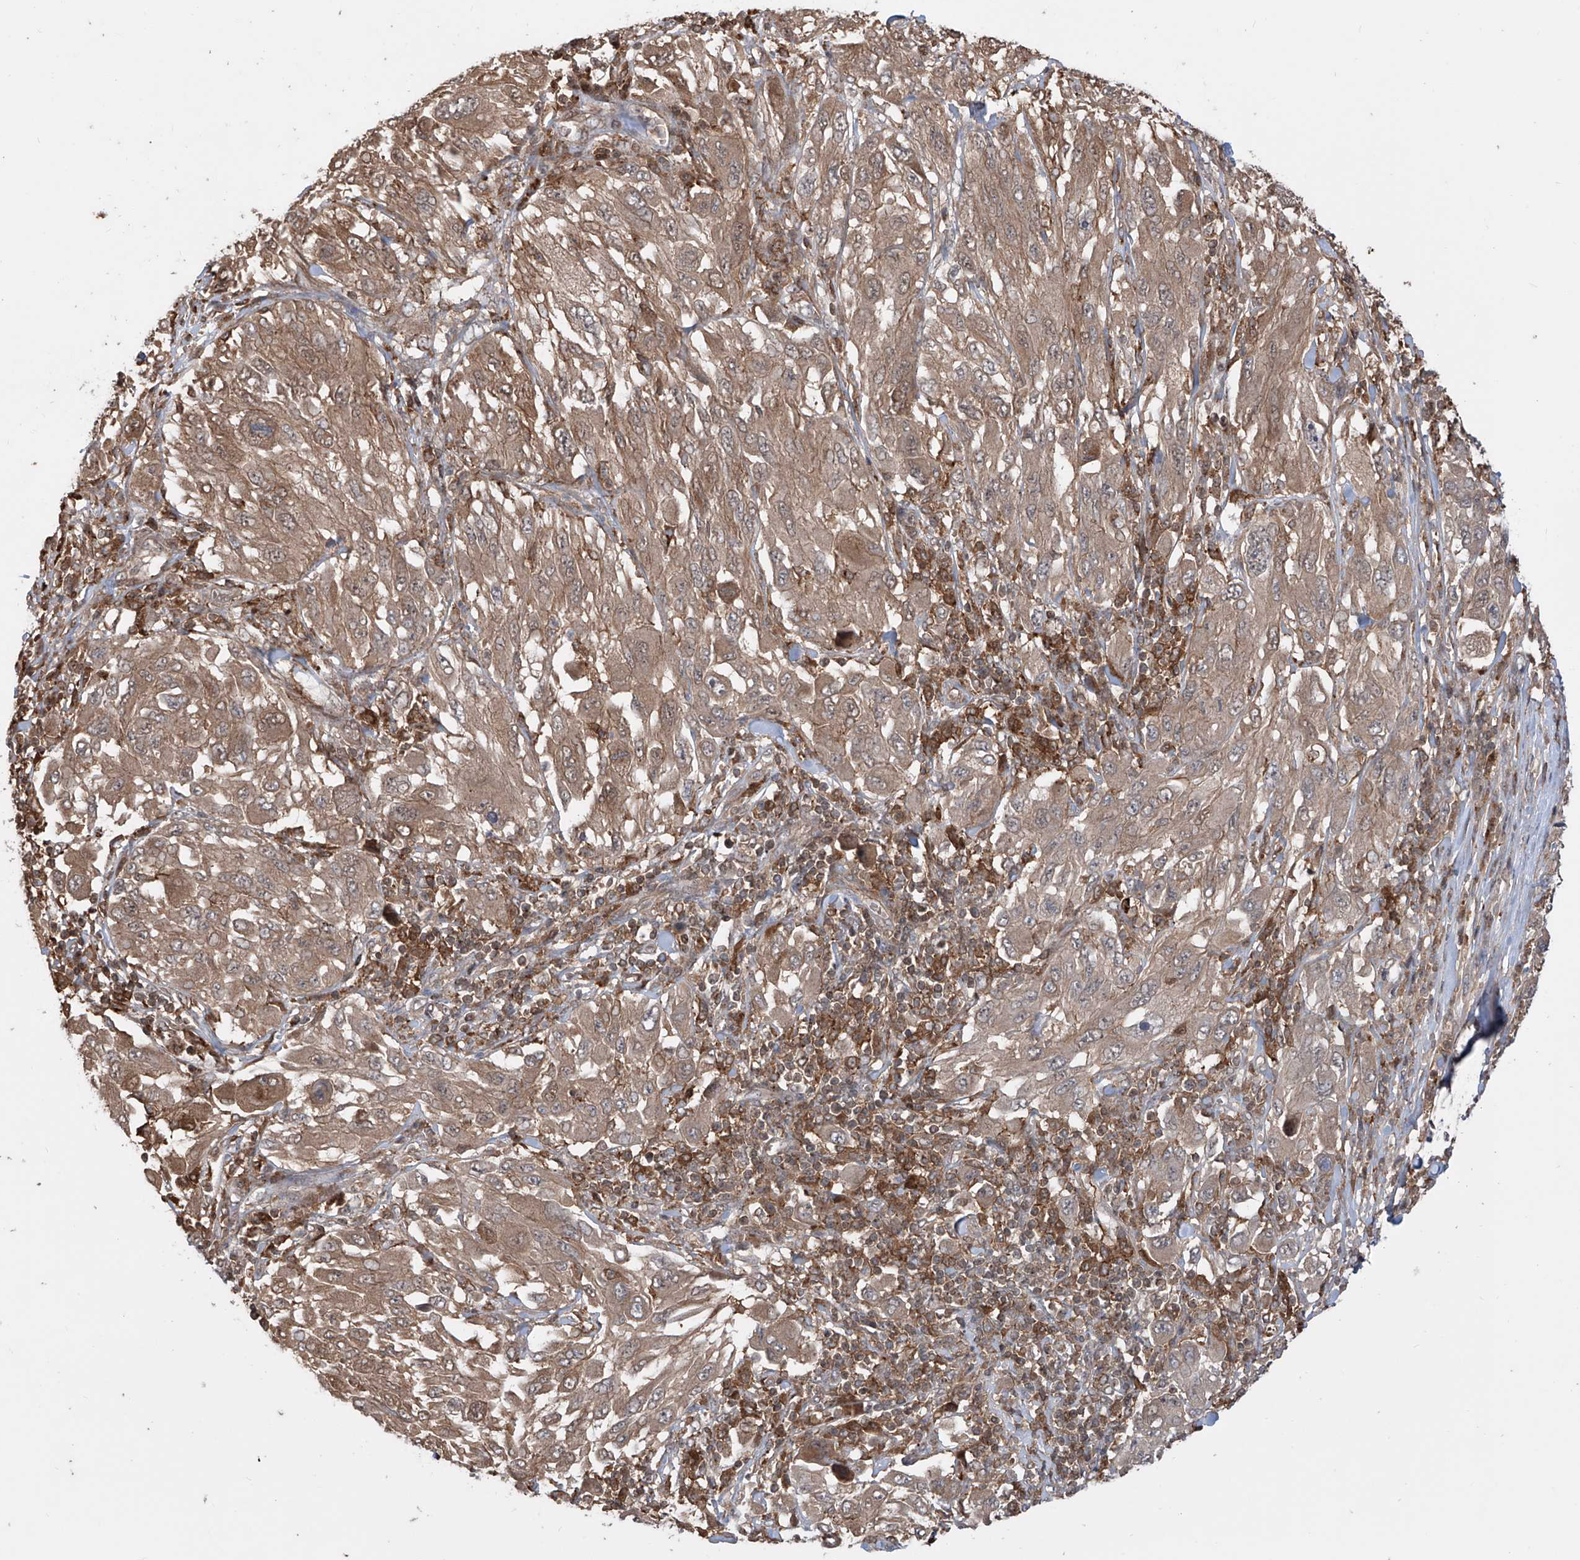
{"staining": {"intensity": "moderate", "quantity": ">75%", "location": "cytoplasmic/membranous"}, "tissue": "melanoma", "cell_type": "Tumor cells", "image_type": "cancer", "snomed": [{"axis": "morphology", "description": "Malignant melanoma, NOS"}, {"axis": "topography", "description": "Skin"}], "caption": "Tumor cells show moderate cytoplasmic/membranous expression in about >75% of cells in melanoma.", "gene": "HOXC8", "patient": {"sex": "female", "age": 91}}